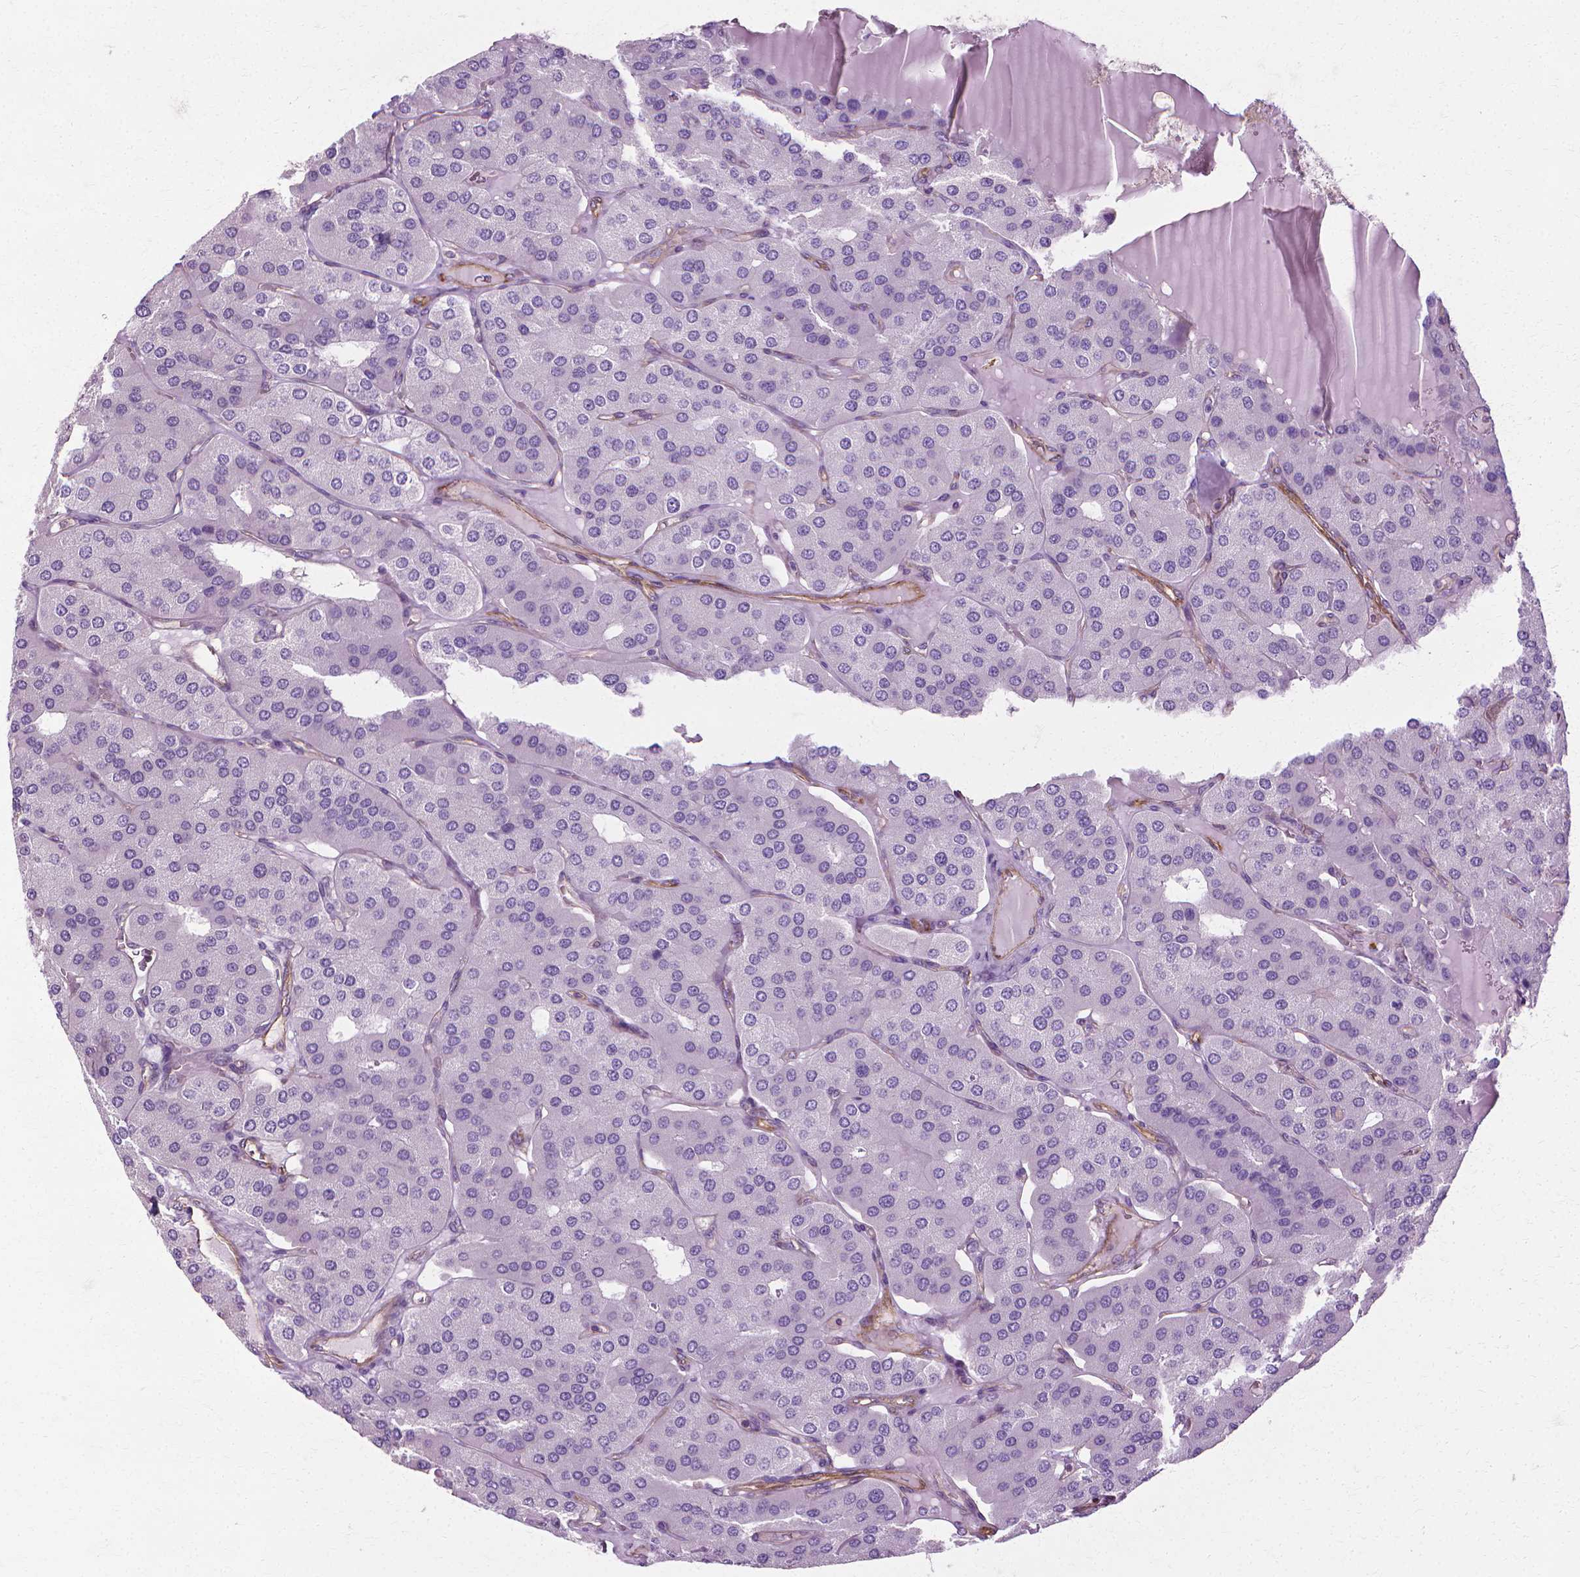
{"staining": {"intensity": "negative", "quantity": "none", "location": "none"}, "tissue": "parathyroid gland", "cell_type": "Glandular cells", "image_type": "normal", "snomed": [{"axis": "morphology", "description": "Normal tissue, NOS"}, {"axis": "morphology", "description": "Adenoma, NOS"}, {"axis": "topography", "description": "Parathyroid gland"}], "caption": "Human parathyroid gland stained for a protein using immunohistochemistry (IHC) exhibits no staining in glandular cells.", "gene": "CFAP157", "patient": {"sex": "female", "age": 86}}